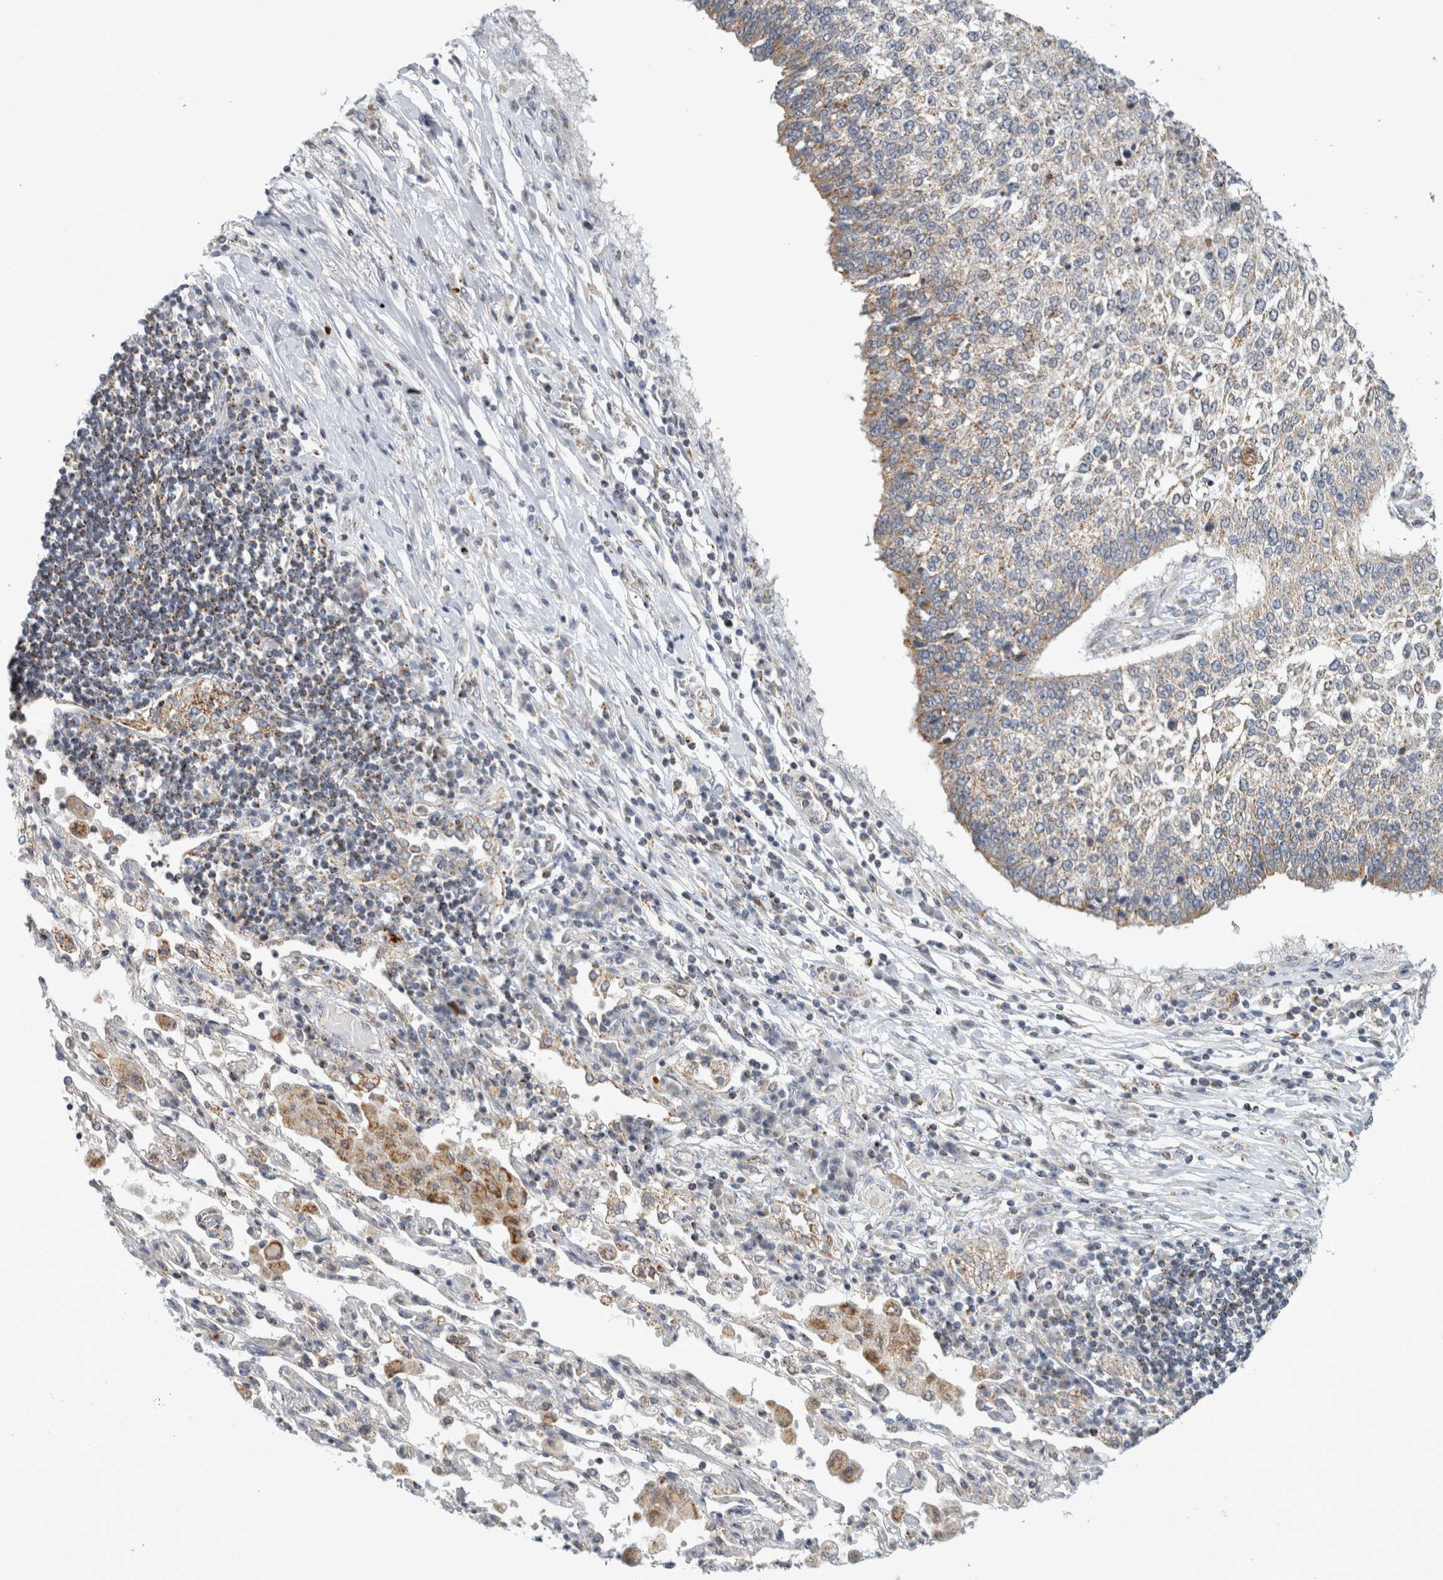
{"staining": {"intensity": "weak", "quantity": "25%-75%", "location": "cytoplasmic/membranous"}, "tissue": "lung cancer", "cell_type": "Tumor cells", "image_type": "cancer", "snomed": [{"axis": "morphology", "description": "Normal tissue, NOS"}, {"axis": "morphology", "description": "Squamous cell carcinoma, NOS"}, {"axis": "topography", "description": "Cartilage tissue"}, {"axis": "topography", "description": "Bronchus"}, {"axis": "topography", "description": "Lung"}, {"axis": "topography", "description": "Peripheral nerve tissue"}], "caption": "Human squamous cell carcinoma (lung) stained with a brown dye shows weak cytoplasmic/membranous positive staining in about 25%-75% of tumor cells.", "gene": "RAB18", "patient": {"sex": "female", "age": 49}}